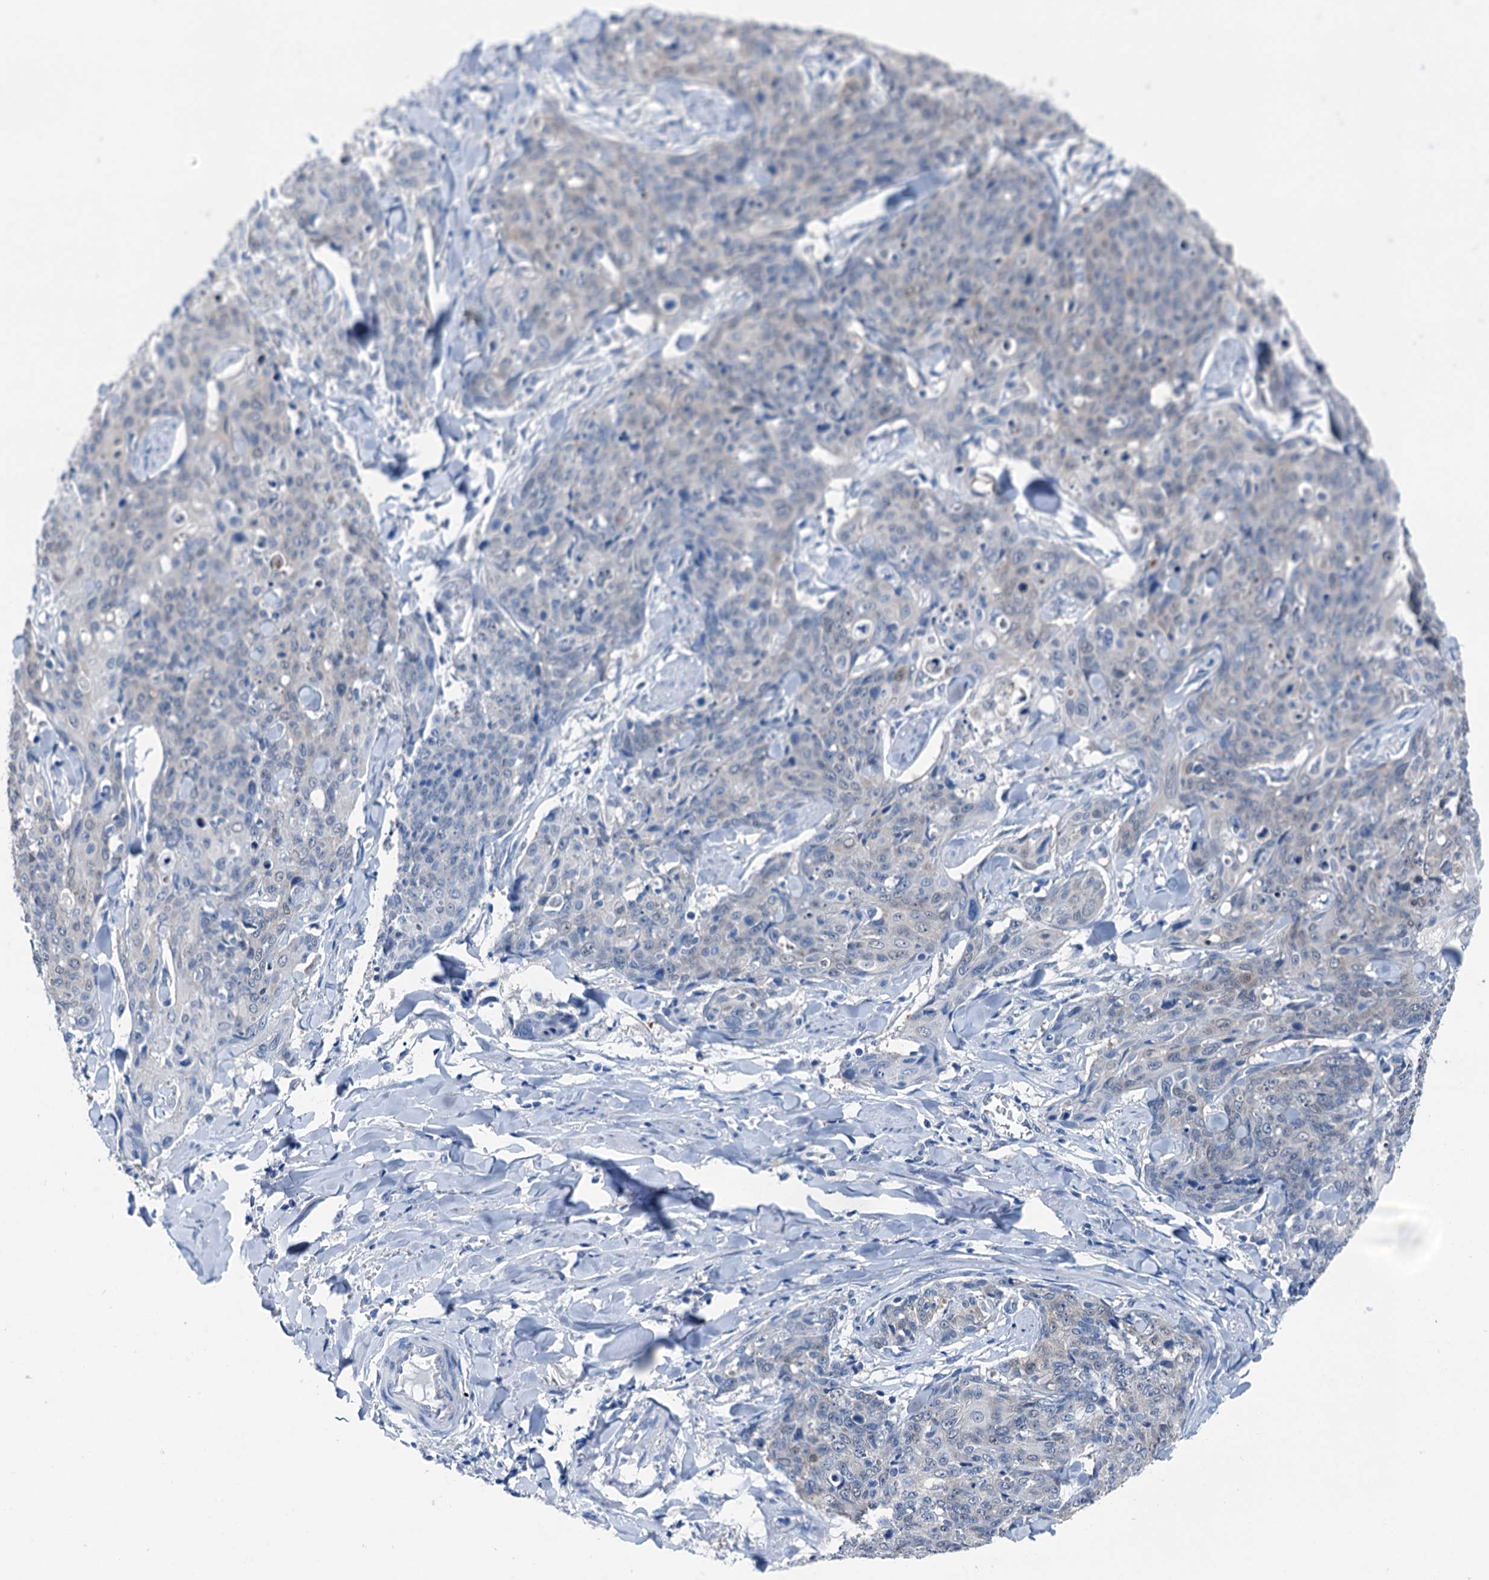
{"staining": {"intensity": "negative", "quantity": "none", "location": "none"}, "tissue": "skin cancer", "cell_type": "Tumor cells", "image_type": "cancer", "snomed": [{"axis": "morphology", "description": "Squamous cell carcinoma, NOS"}, {"axis": "topography", "description": "Skin"}, {"axis": "topography", "description": "Vulva"}], "caption": "DAB immunohistochemical staining of skin squamous cell carcinoma reveals no significant staining in tumor cells. (DAB immunohistochemistry (IHC), high magnification).", "gene": "CBLN3", "patient": {"sex": "female", "age": 85}}